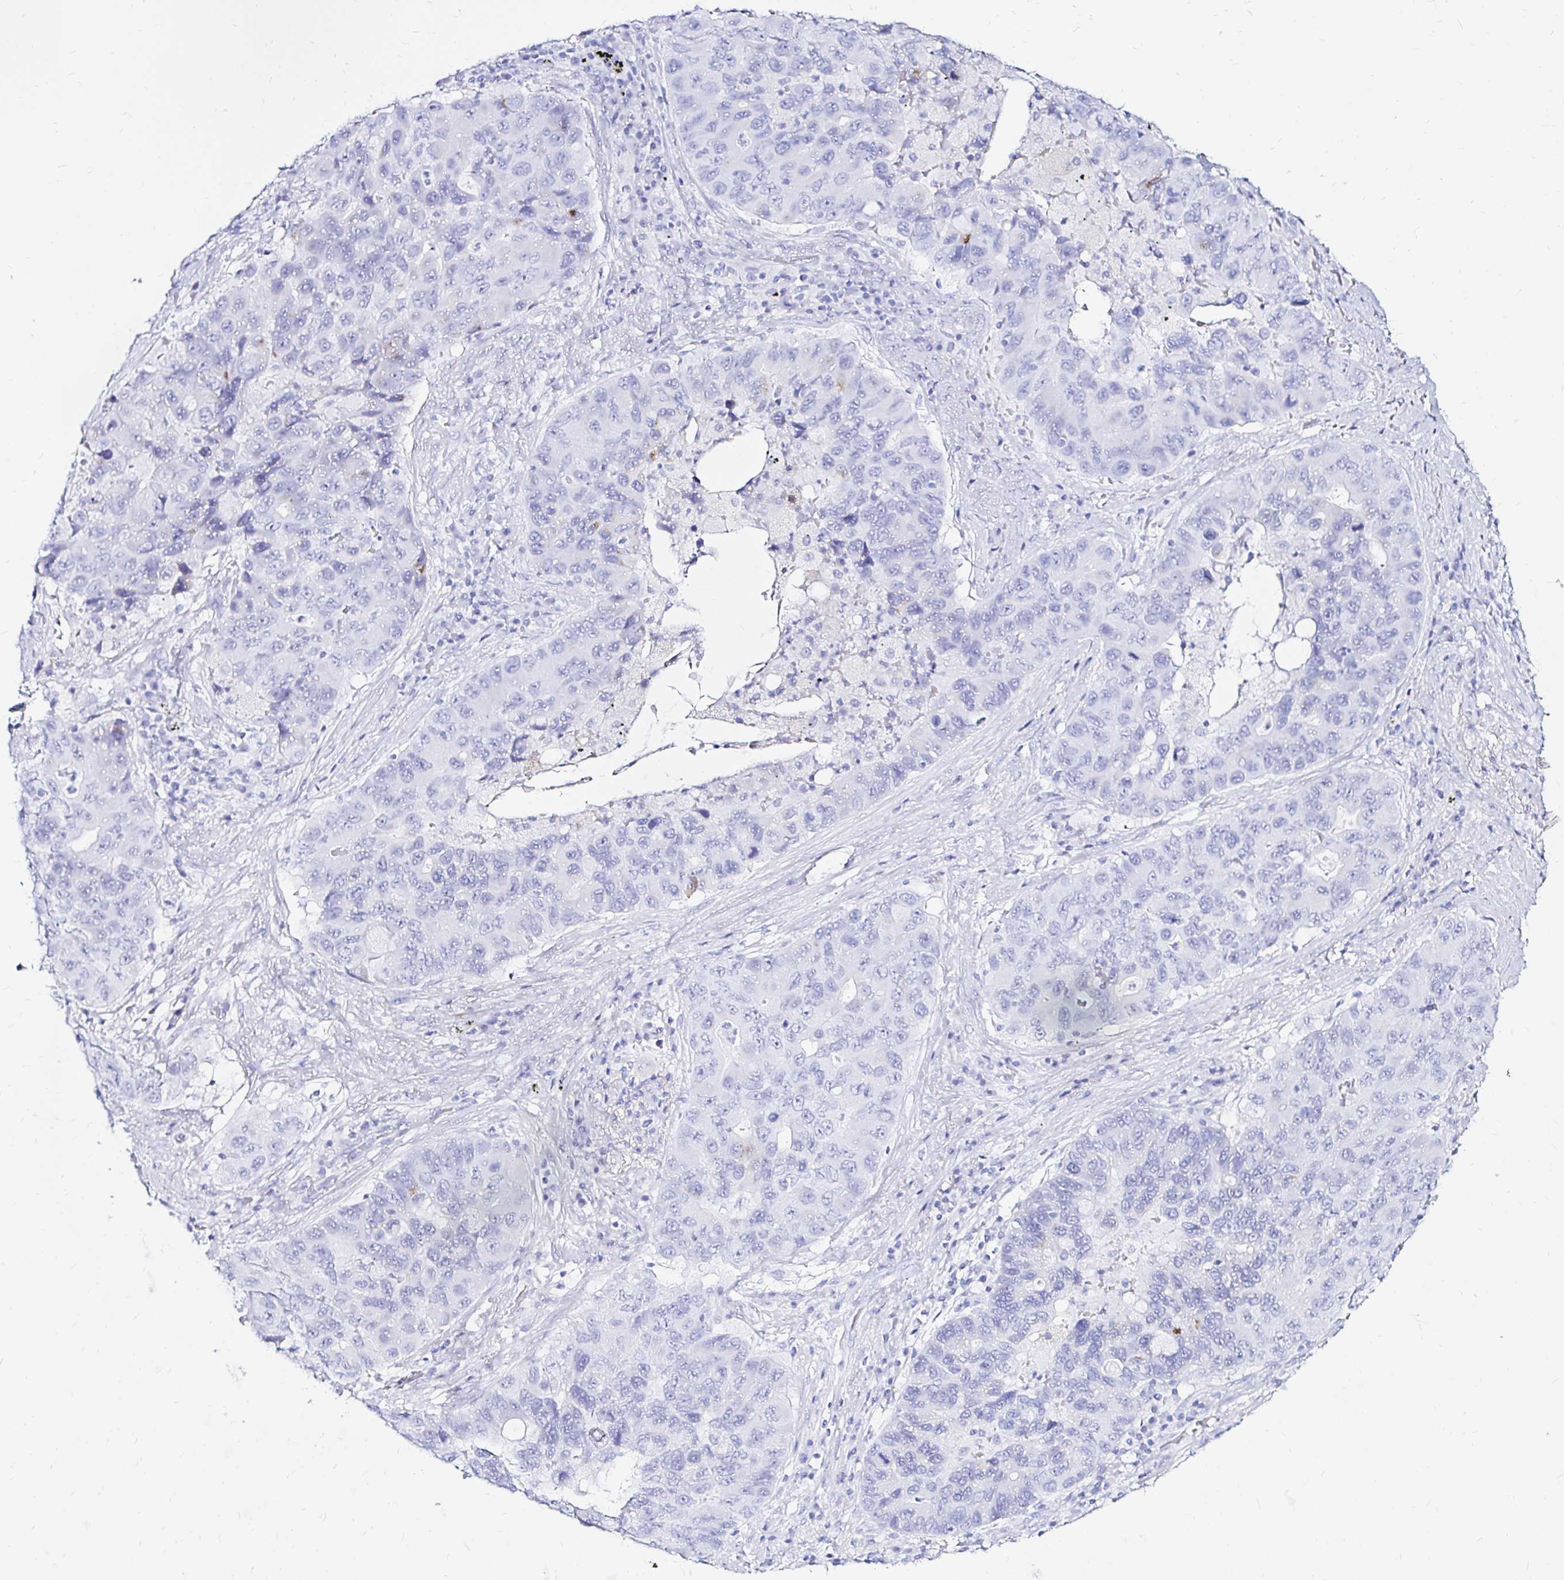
{"staining": {"intensity": "negative", "quantity": "none", "location": "none"}, "tissue": "lung cancer", "cell_type": "Tumor cells", "image_type": "cancer", "snomed": [{"axis": "morphology", "description": "Adenocarcinoma, NOS"}, {"axis": "morphology", "description": "Adenocarcinoma, metastatic, NOS"}, {"axis": "topography", "description": "Lymph node"}, {"axis": "topography", "description": "Lung"}], "caption": "Immunohistochemical staining of lung adenocarcinoma displays no significant positivity in tumor cells.", "gene": "ZNF432", "patient": {"sex": "female", "age": 54}}